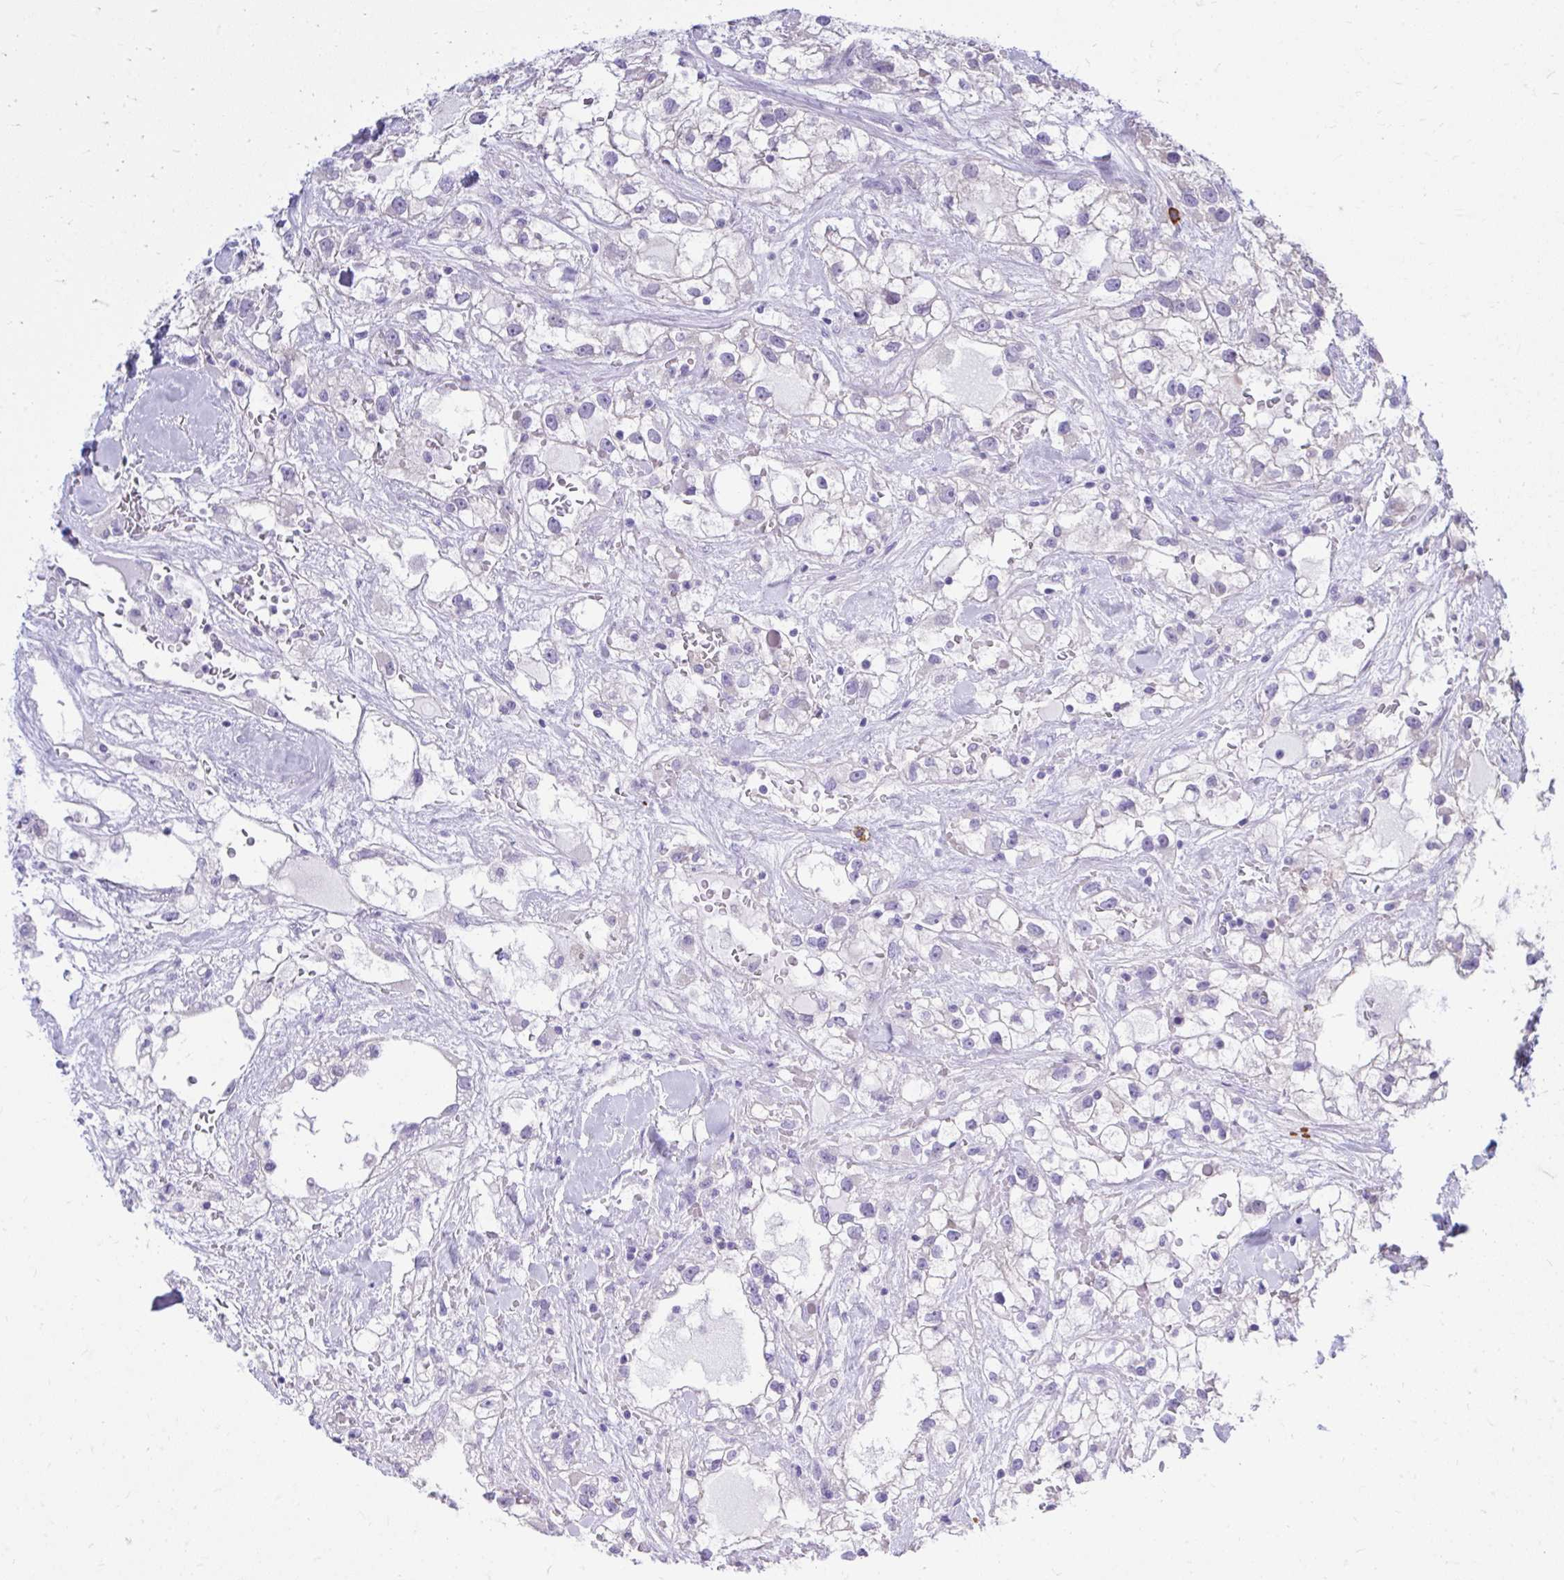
{"staining": {"intensity": "negative", "quantity": "none", "location": "none"}, "tissue": "renal cancer", "cell_type": "Tumor cells", "image_type": "cancer", "snomed": [{"axis": "morphology", "description": "Adenocarcinoma, NOS"}, {"axis": "topography", "description": "Kidney"}], "caption": "Protein analysis of renal cancer (adenocarcinoma) shows no significant positivity in tumor cells.", "gene": "PSD", "patient": {"sex": "male", "age": 59}}